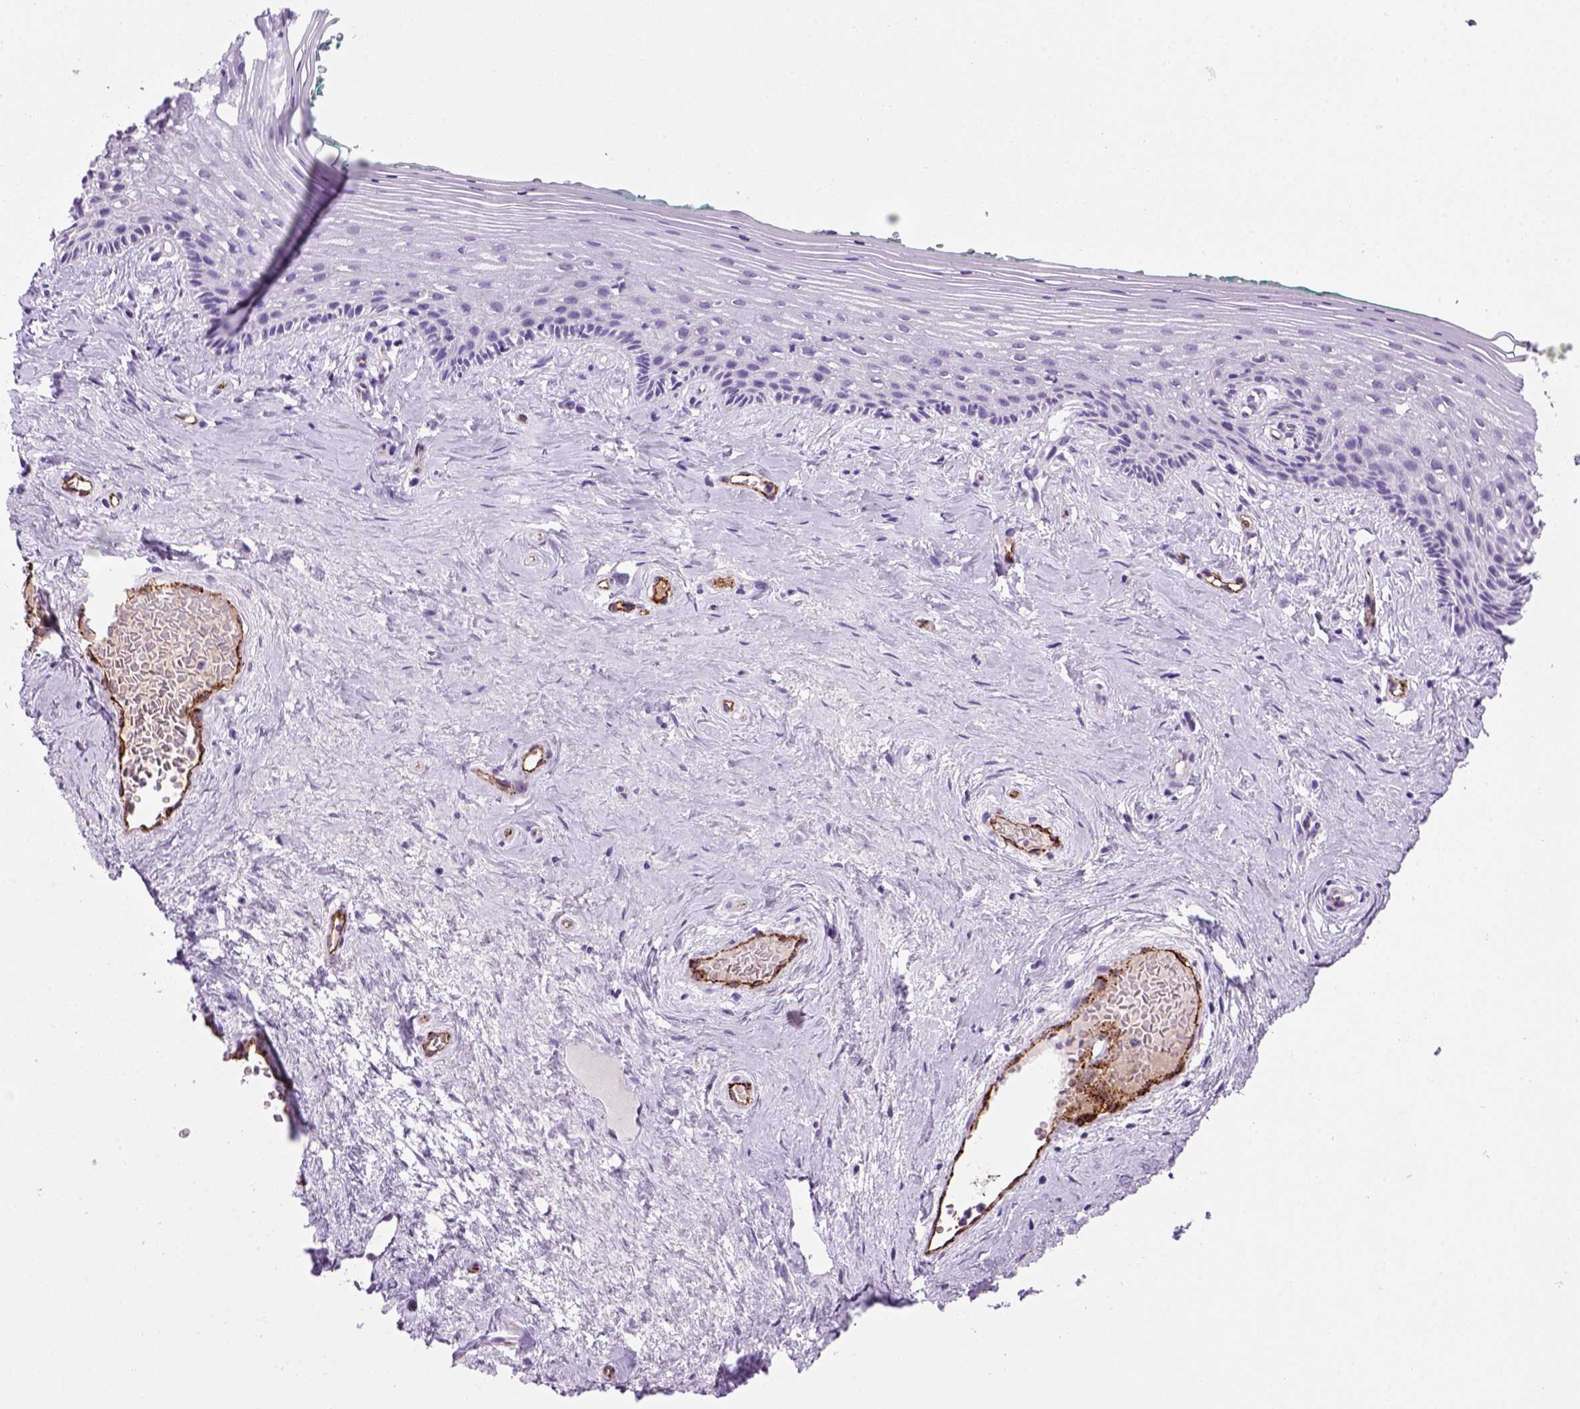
{"staining": {"intensity": "negative", "quantity": "none", "location": "none"}, "tissue": "vagina", "cell_type": "Squamous epithelial cells", "image_type": "normal", "snomed": [{"axis": "morphology", "description": "Normal tissue, NOS"}, {"axis": "topography", "description": "Vagina"}], "caption": "Immunohistochemistry (IHC) histopathology image of normal human vagina stained for a protein (brown), which shows no positivity in squamous epithelial cells.", "gene": "VWF", "patient": {"sex": "female", "age": 45}}